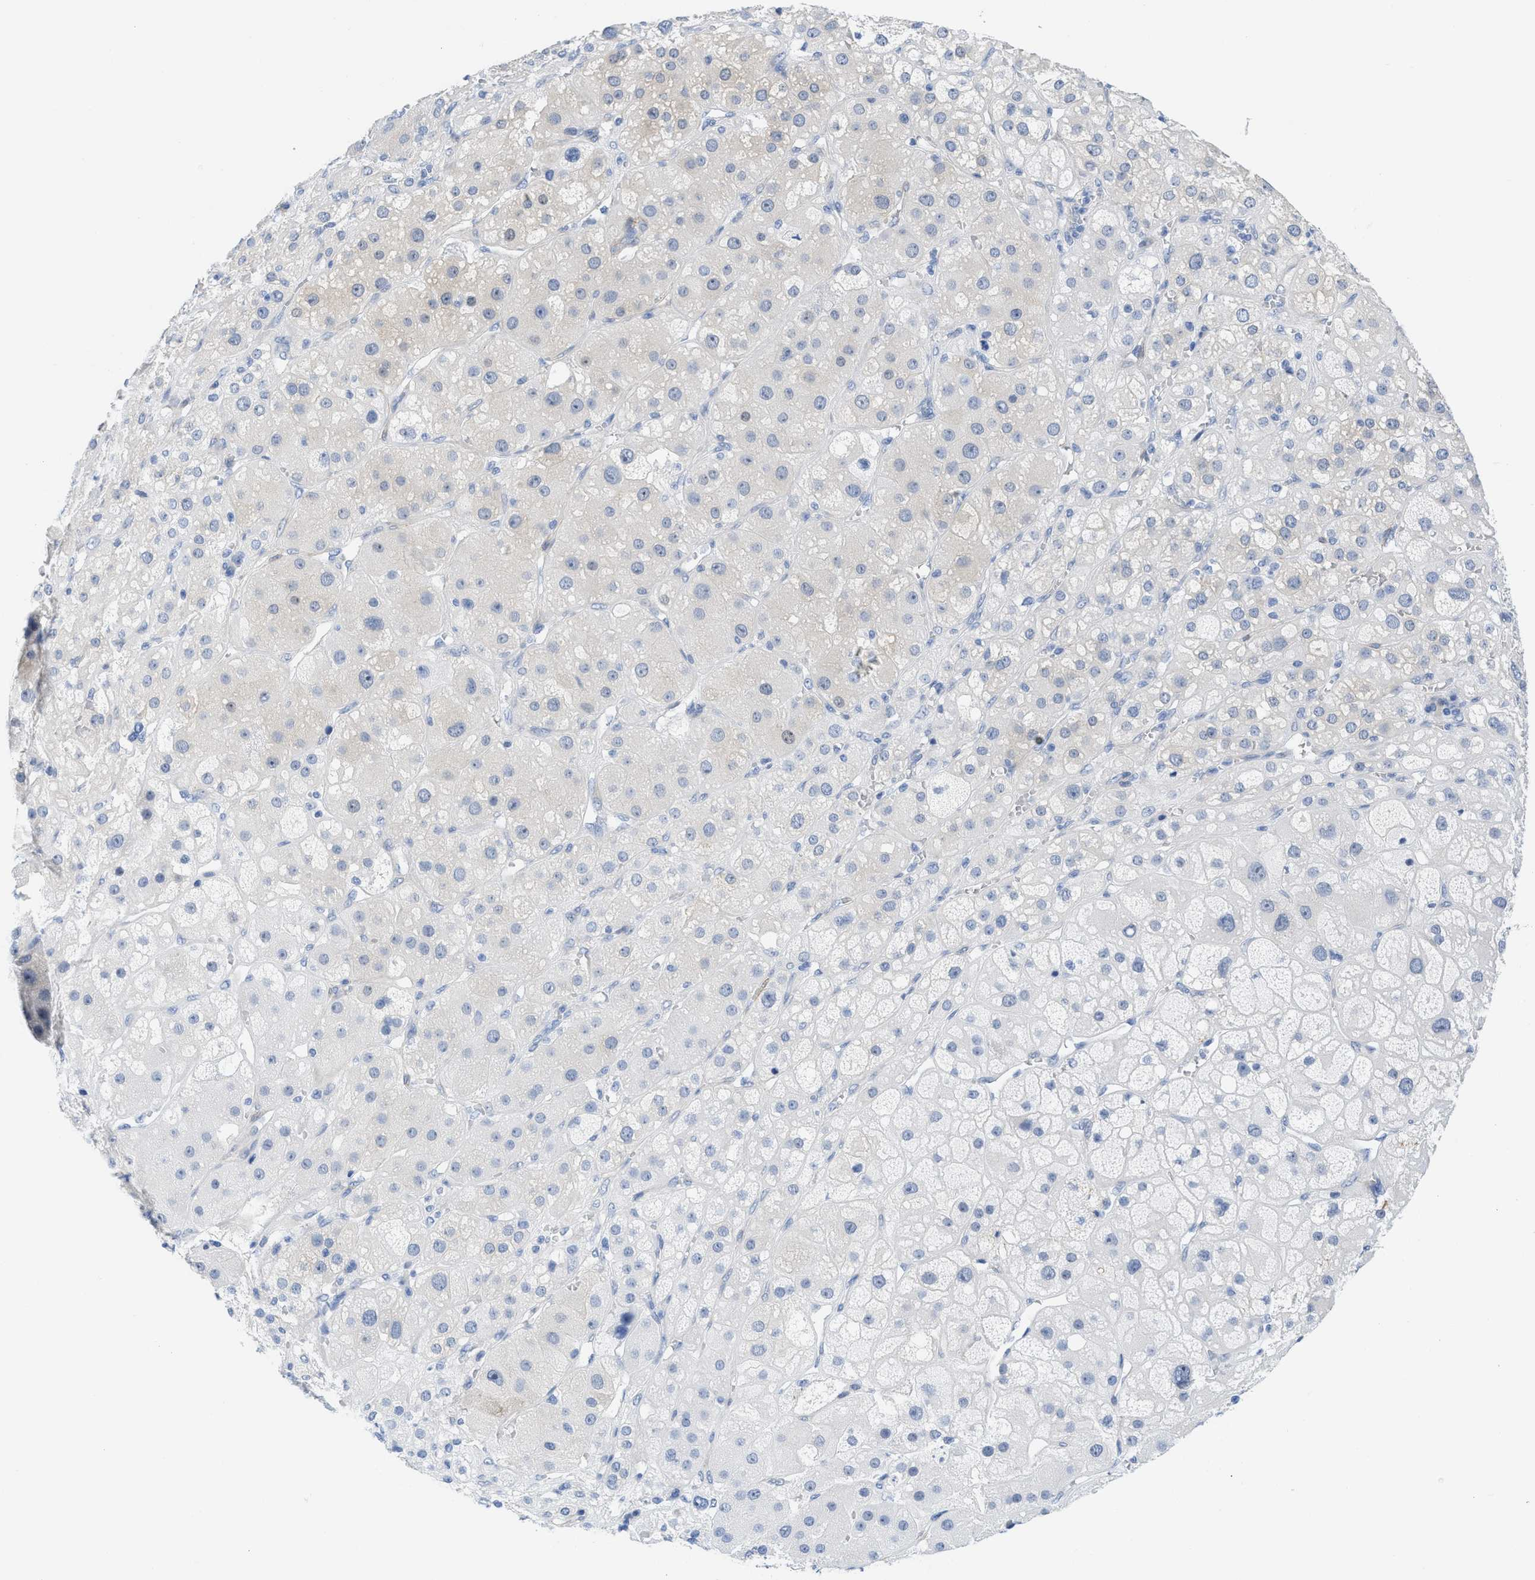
{"staining": {"intensity": "negative", "quantity": "none", "location": "none"}, "tissue": "adrenal gland", "cell_type": "Glandular cells", "image_type": "normal", "snomed": [{"axis": "morphology", "description": "Normal tissue, NOS"}, {"axis": "topography", "description": "Adrenal gland"}], "caption": "High magnification brightfield microscopy of unremarkable adrenal gland stained with DAB (brown) and counterstained with hematoxylin (blue): glandular cells show no significant staining. Brightfield microscopy of immunohistochemistry stained with DAB (brown) and hematoxylin (blue), captured at high magnification.", "gene": "TUB", "patient": {"sex": "female", "age": 47}}